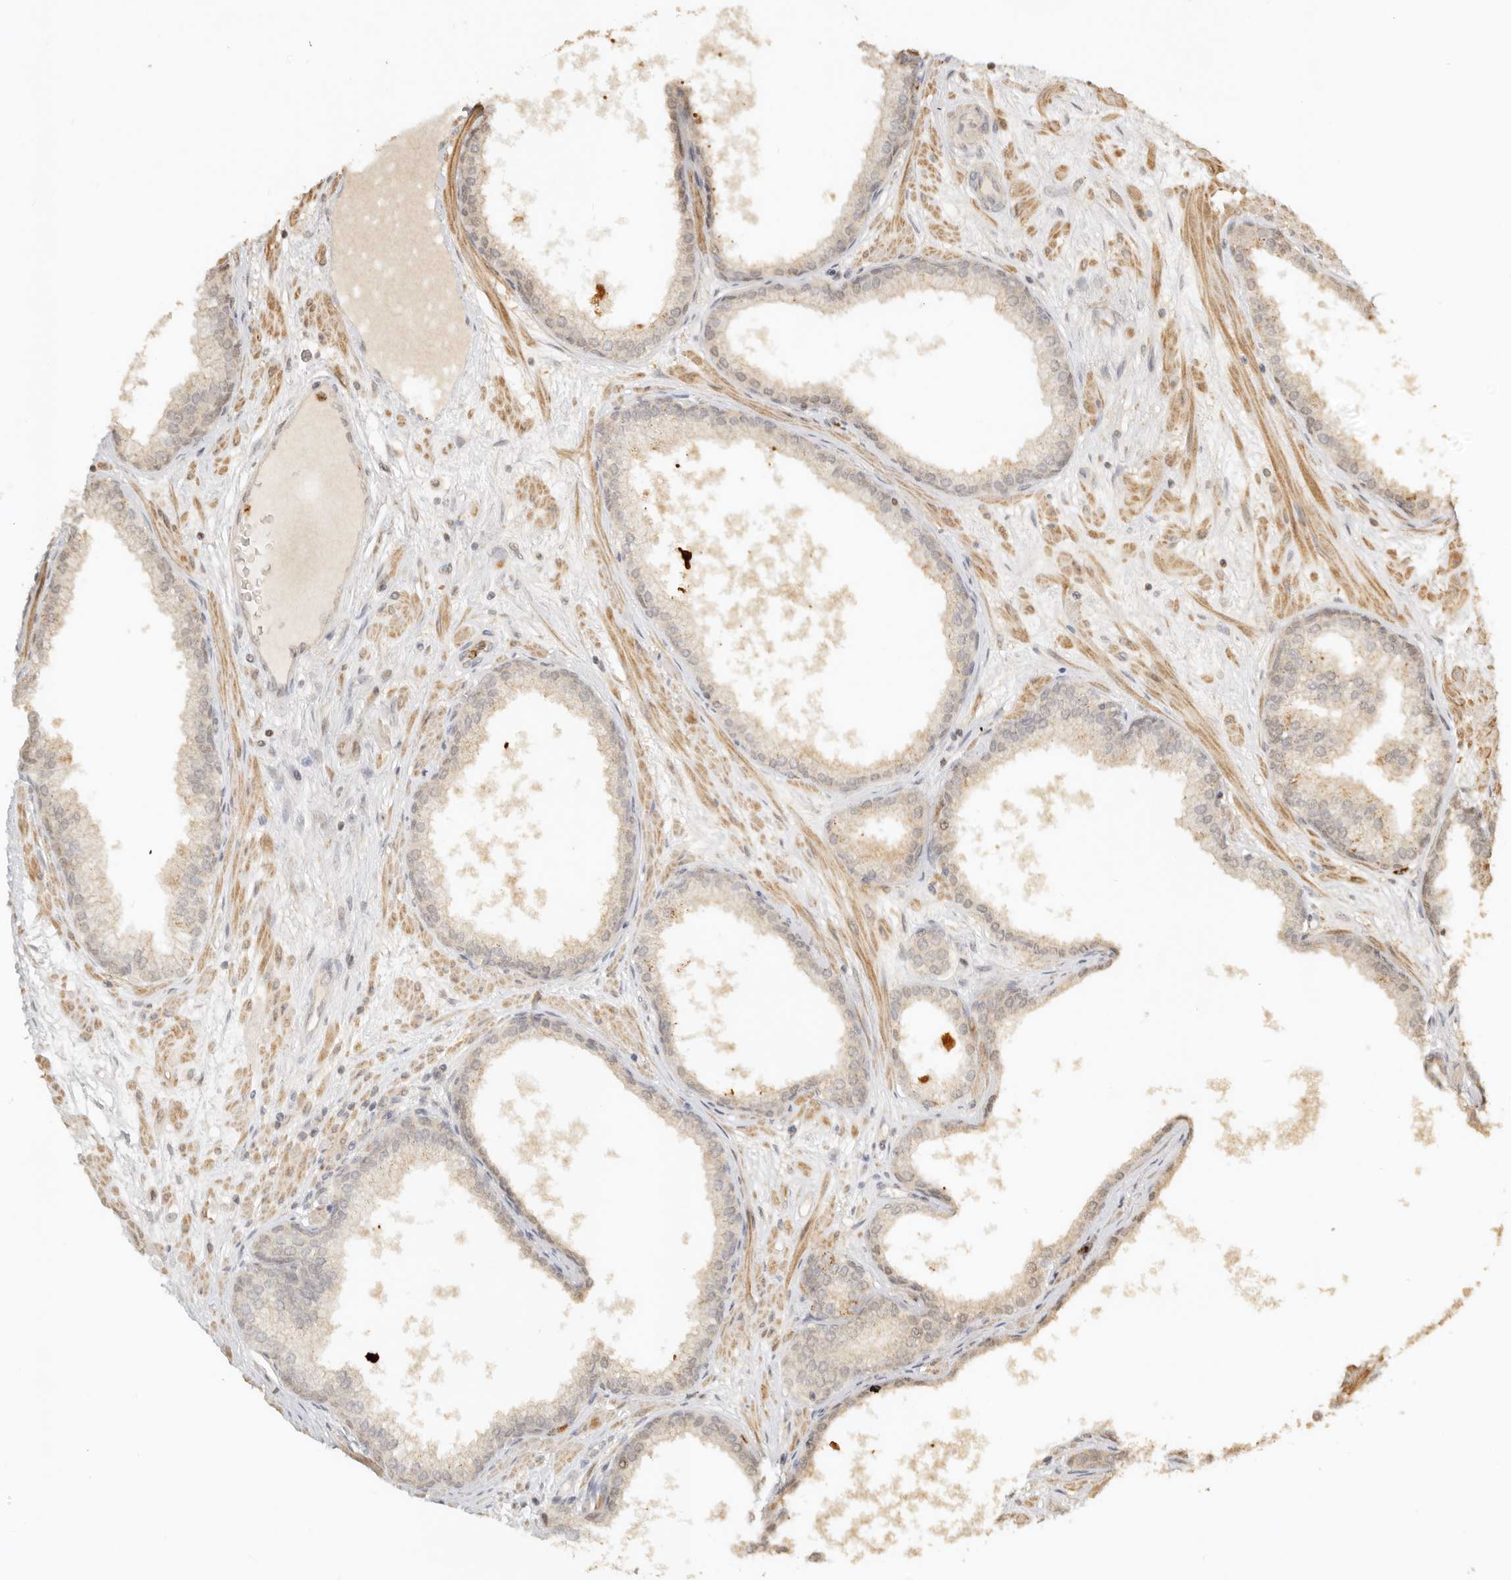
{"staining": {"intensity": "weak", "quantity": "25%-75%", "location": "cytoplasmic/membranous,nuclear"}, "tissue": "prostate", "cell_type": "Glandular cells", "image_type": "normal", "snomed": [{"axis": "morphology", "description": "Normal tissue, NOS"}, {"axis": "morphology", "description": "Urothelial carcinoma, Low grade"}, {"axis": "topography", "description": "Urinary bladder"}, {"axis": "topography", "description": "Prostate"}], "caption": "This is a histology image of immunohistochemistry staining of unremarkable prostate, which shows weak expression in the cytoplasmic/membranous,nuclear of glandular cells.", "gene": "KIF2B", "patient": {"sex": "male", "age": 60}}